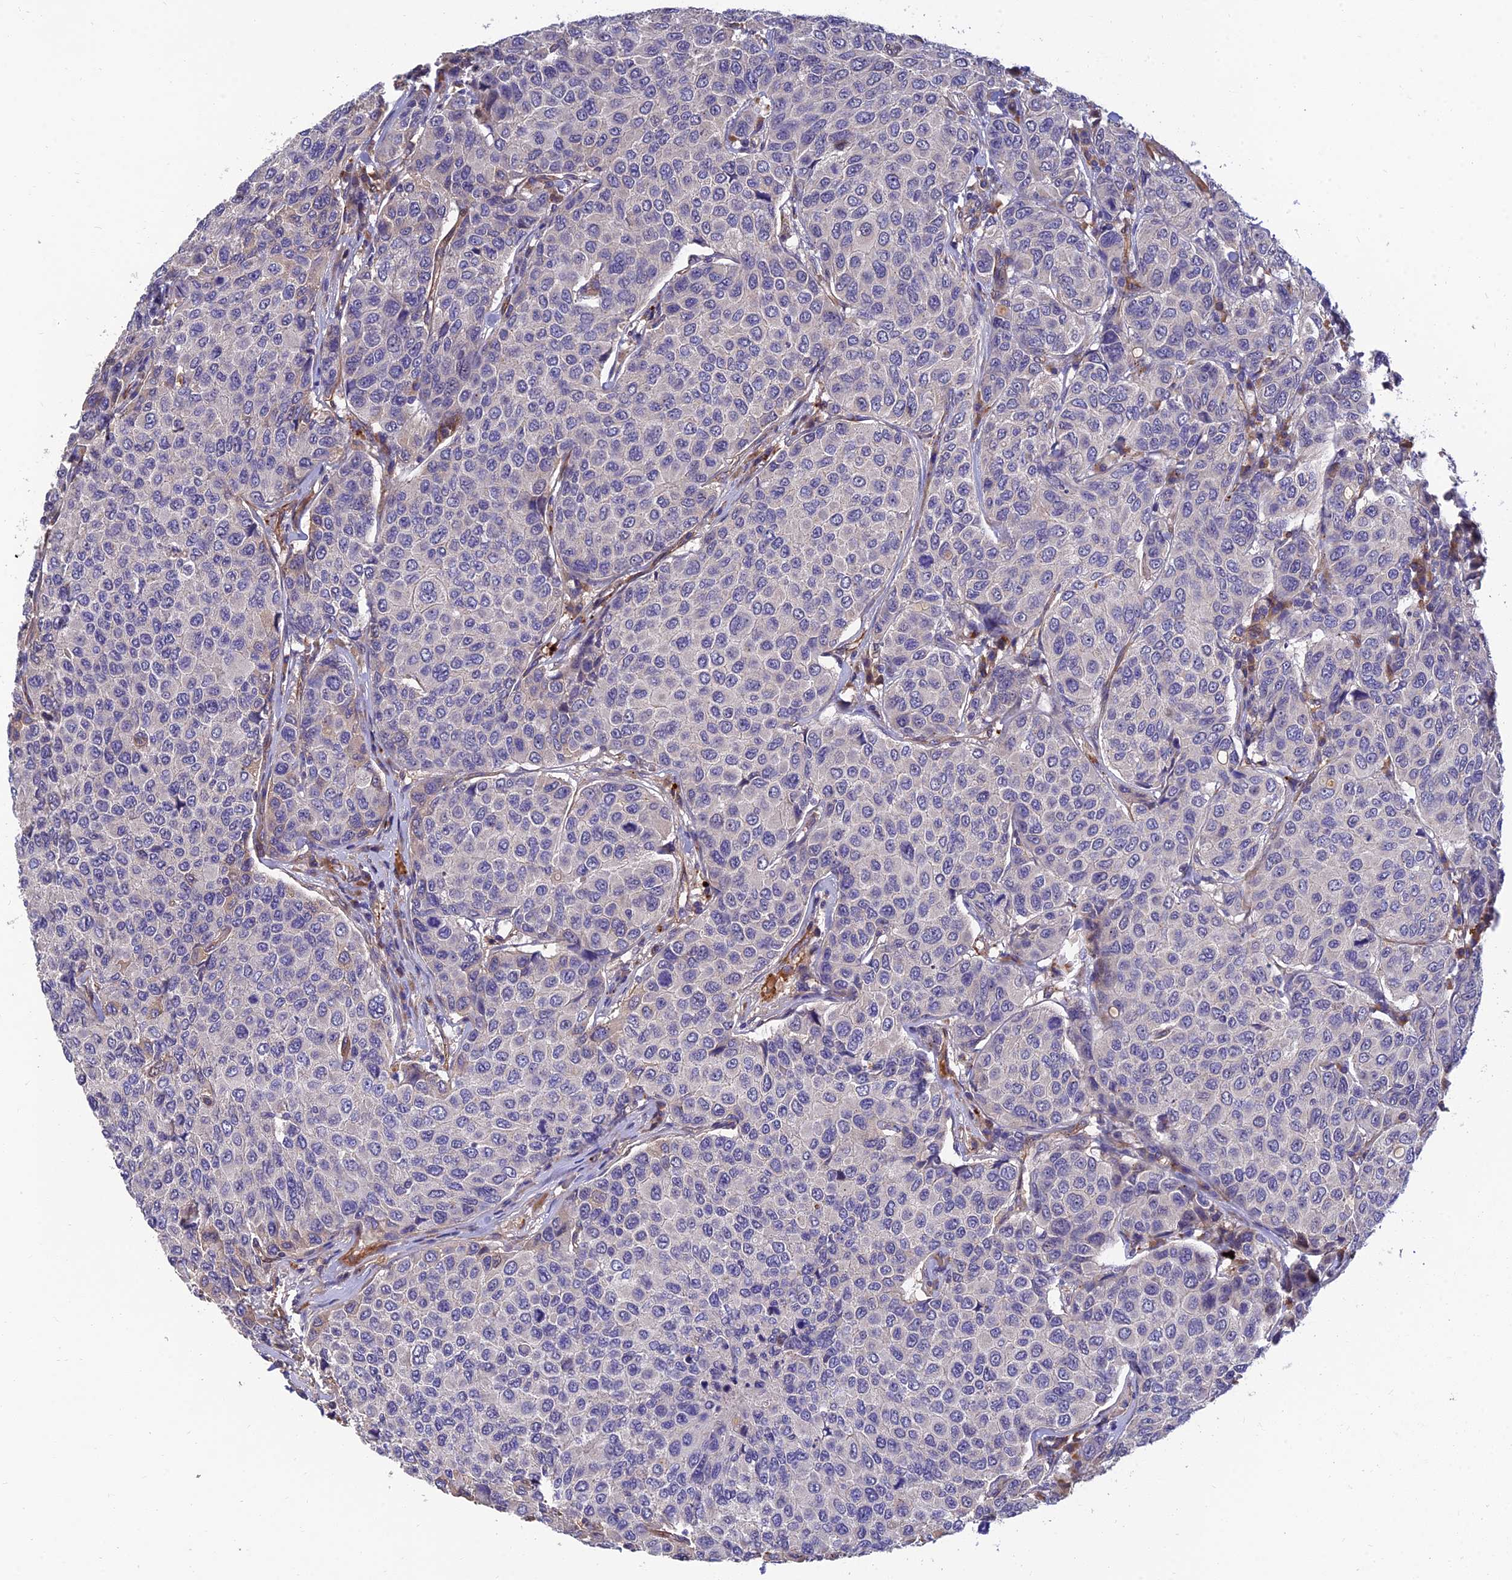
{"staining": {"intensity": "negative", "quantity": "none", "location": "none"}, "tissue": "breast cancer", "cell_type": "Tumor cells", "image_type": "cancer", "snomed": [{"axis": "morphology", "description": "Duct carcinoma"}, {"axis": "topography", "description": "Breast"}], "caption": "DAB (3,3'-diaminobenzidine) immunohistochemical staining of human breast intraductal carcinoma displays no significant positivity in tumor cells. (Stains: DAB (3,3'-diaminobenzidine) immunohistochemistry with hematoxylin counter stain, Microscopy: brightfield microscopy at high magnification).", "gene": "MRPL35", "patient": {"sex": "female", "age": 55}}